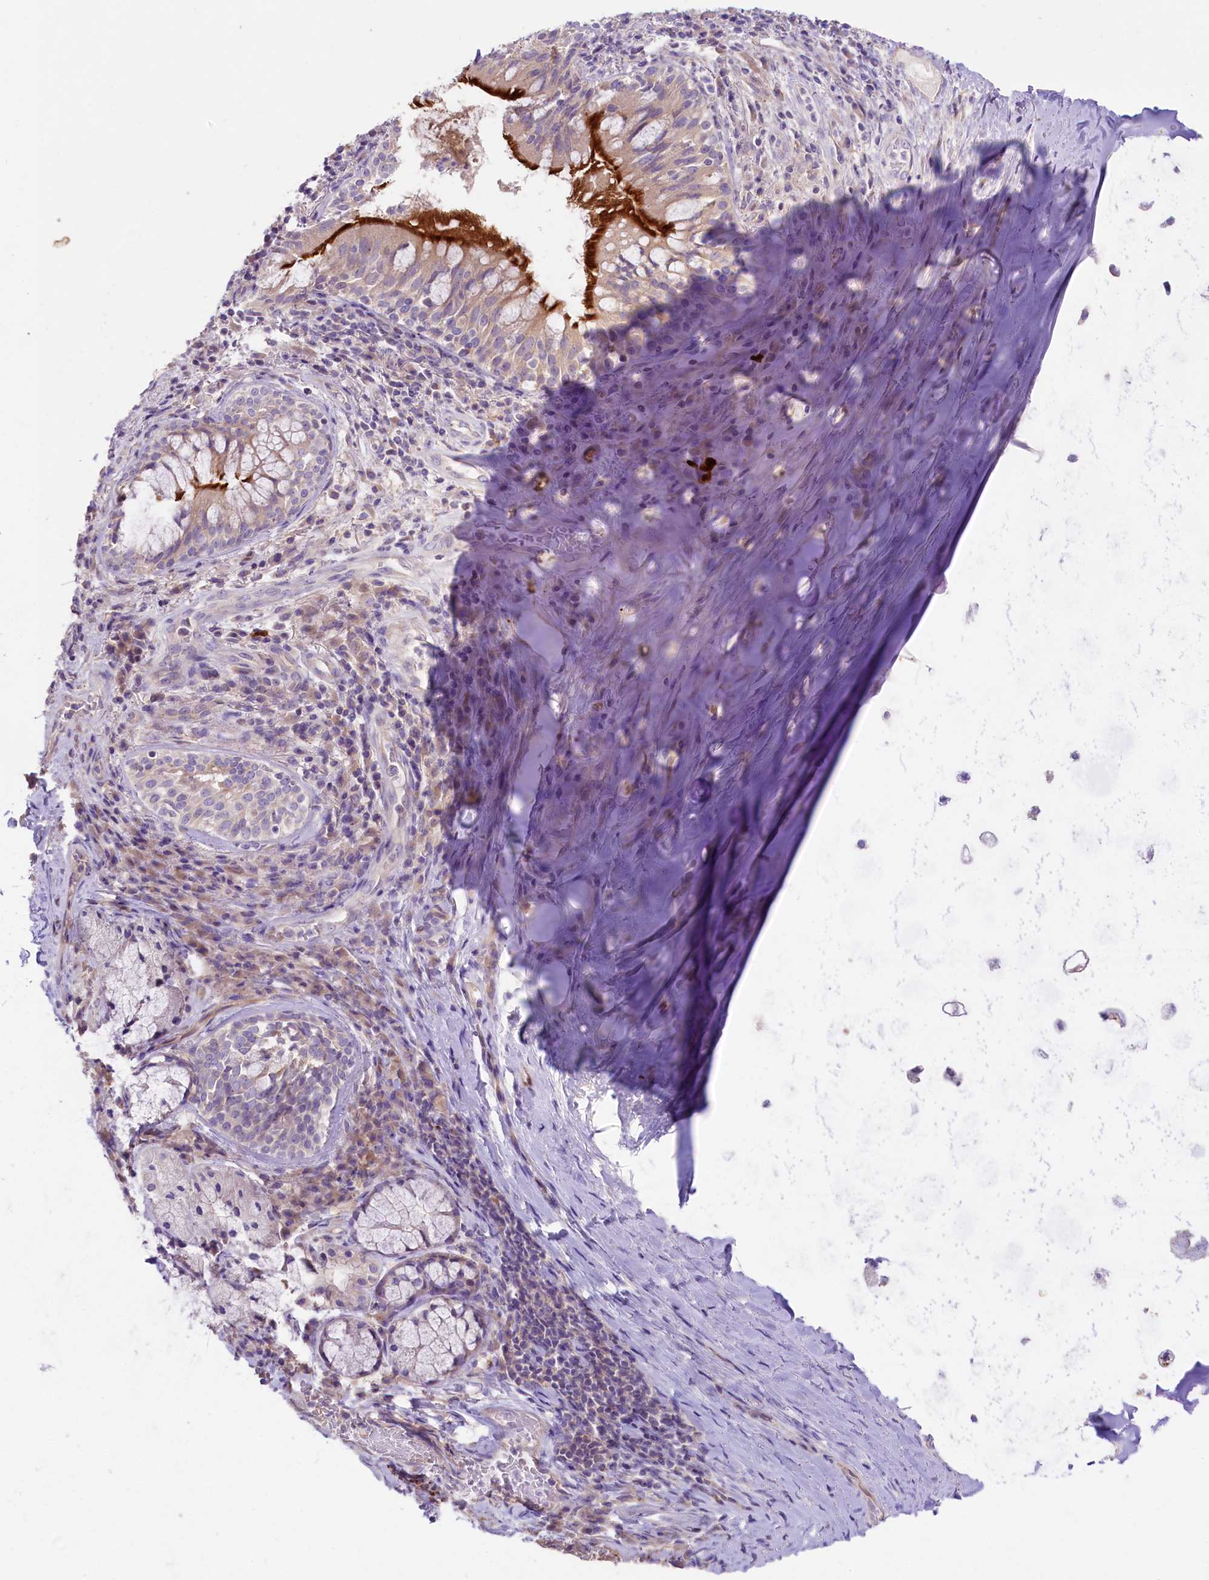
{"staining": {"intensity": "negative", "quantity": "none", "location": "none"}, "tissue": "adipose tissue", "cell_type": "Adipocytes", "image_type": "normal", "snomed": [{"axis": "morphology", "description": "Normal tissue, NOS"}, {"axis": "morphology", "description": "Squamous cell carcinoma, NOS"}, {"axis": "topography", "description": "Bronchus"}, {"axis": "topography", "description": "Lung"}], "caption": "Adipose tissue was stained to show a protein in brown. There is no significant expression in adipocytes. (IHC, brightfield microscopy, high magnification).", "gene": "CD99L2", "patient": {"sex": "male", "age": 64}}